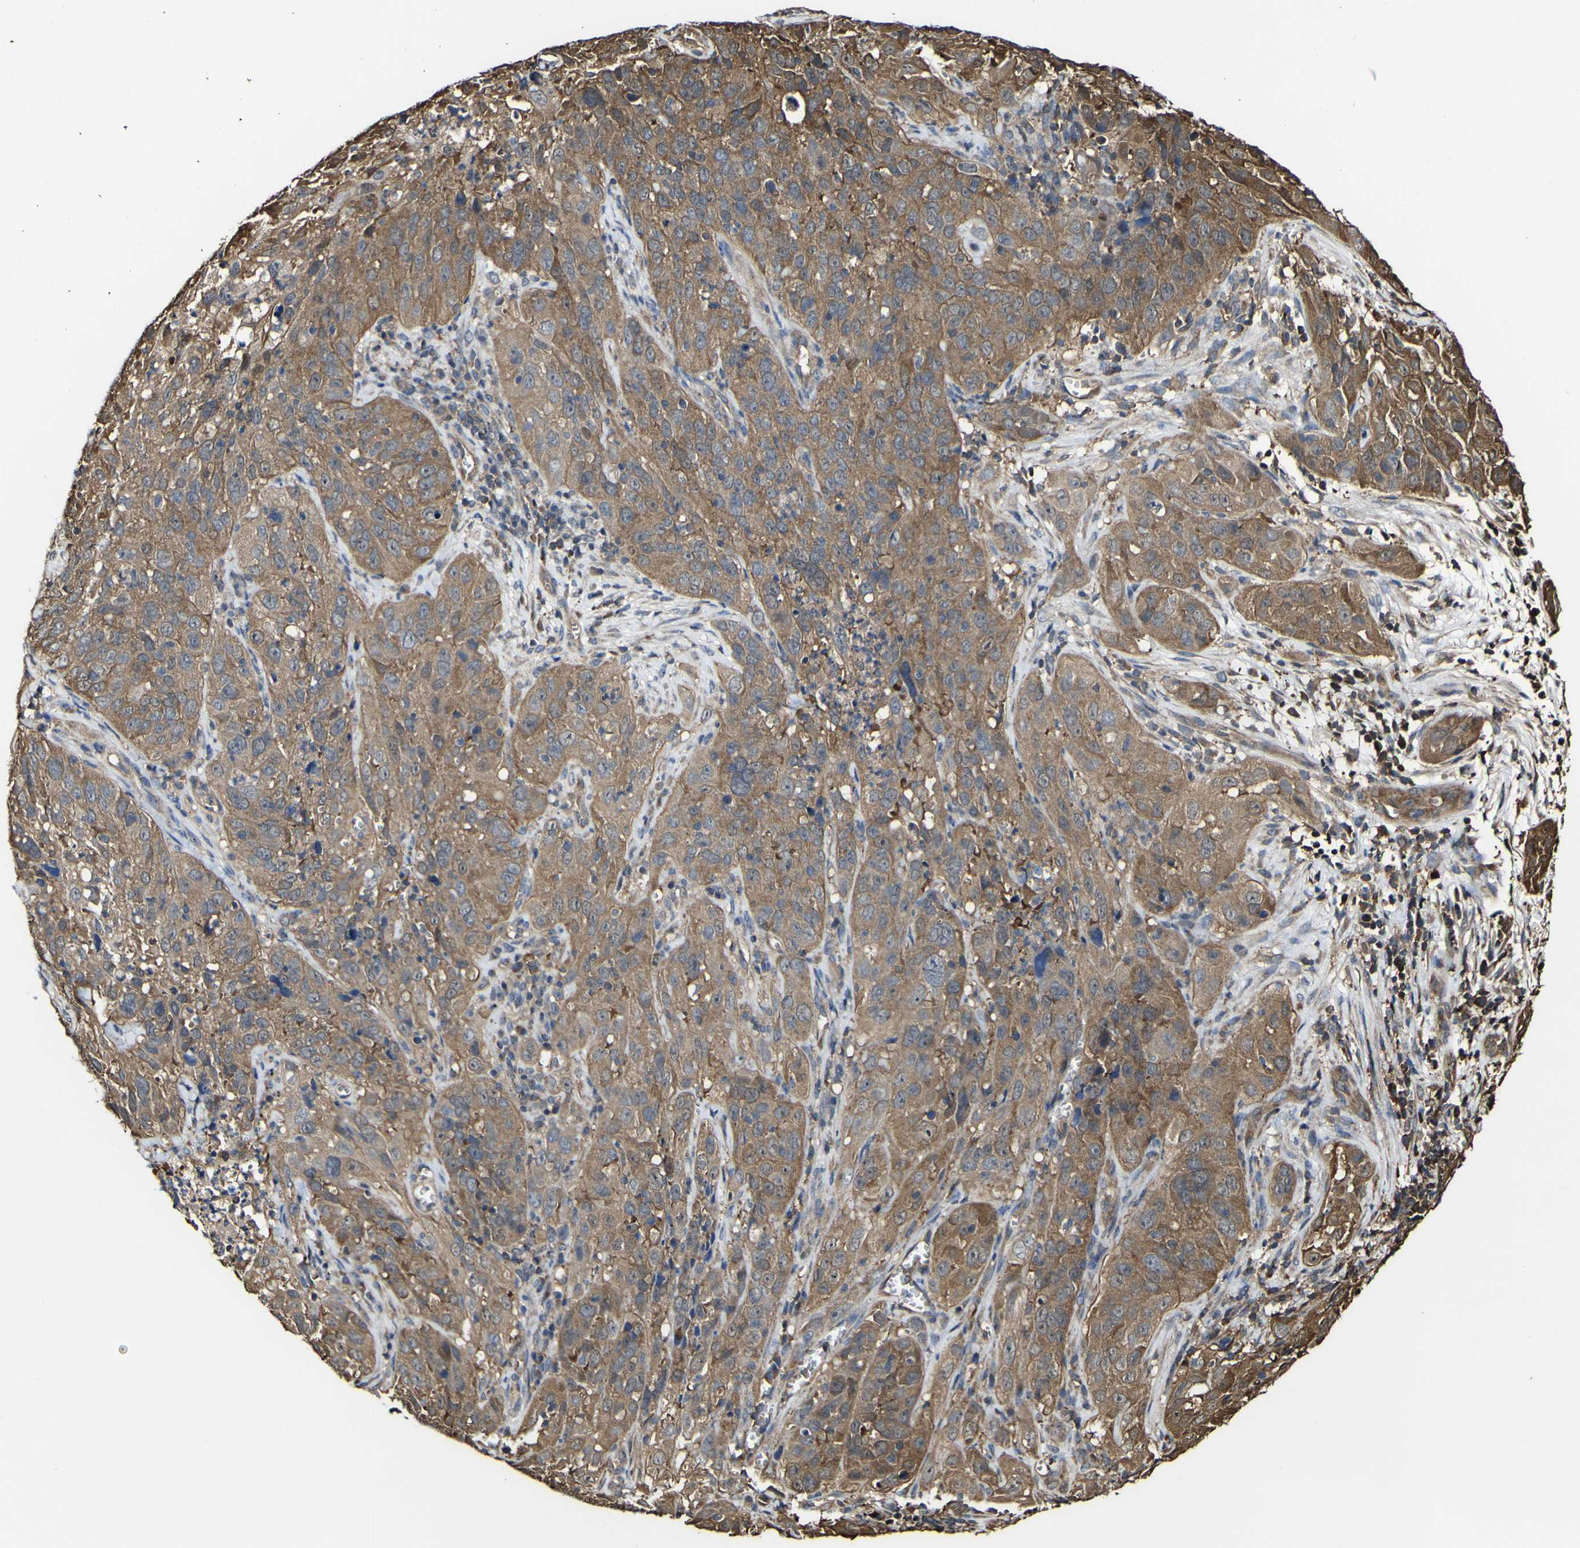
{"staining": {"intensity": "moderate", "quantity": ">75%", "location": "cytoplasmic/membranous"}, "tissue": "cervical cancer", "cell_type": "Tumor cells", "image_type": "cancer", "snomed": [{"axis": "morphology", "description": "Squamous cell carcinoma, NOS"}, {"axis": "topography", "description": "Cervix"}], "caption": "About >75% of tumor cells in human cervical cancer (squamous cell carcinoma) reveal moderate cytoplasmic/membranous protein positivity as visualized by brown immunohistochemical staining.", "gene": "PTPRR", "patient": {"sex": "female", "age": 32}}